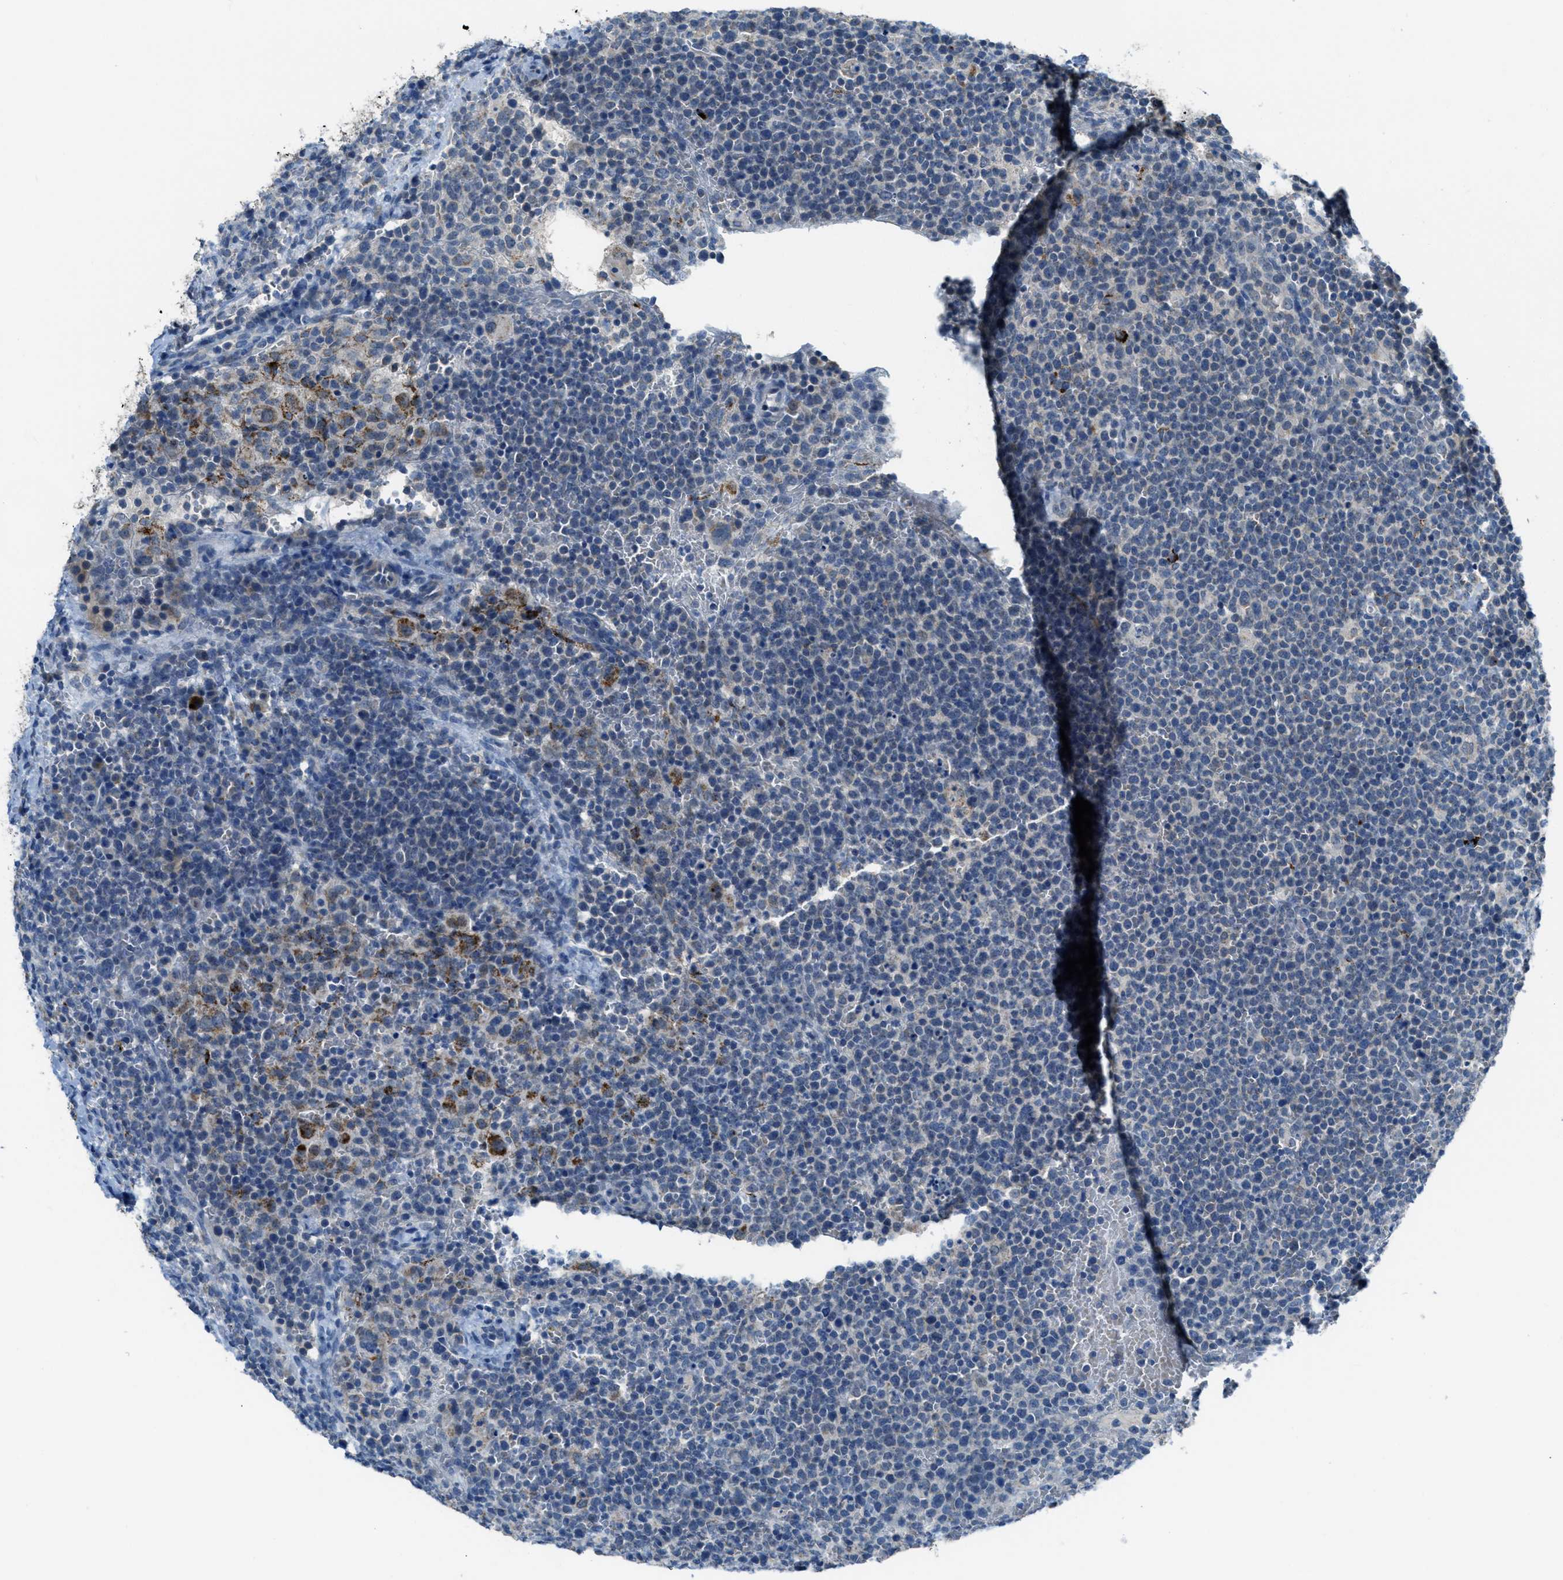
{"staining": {"intensity": "negative", "quantity": "none", "location": "none"}, "tissue": "lymphoma", "cell_type": "Tumor cells", "image_type": "cancer", "snomed": [{"axis": "morphology", "description": "Malignant lymphoma, non-Hodgkin's type, High grade"}, {"axis": "topography", "description": "Lymph node"}], "caption": "This photomicrograph is of lymphoma stained with IHC to label a protein in brown with the nuclei are counter-stained blue. There is no expression in tumor cells.", "gene": "CDON", "patient": {"sex": "male", "age": 61}}